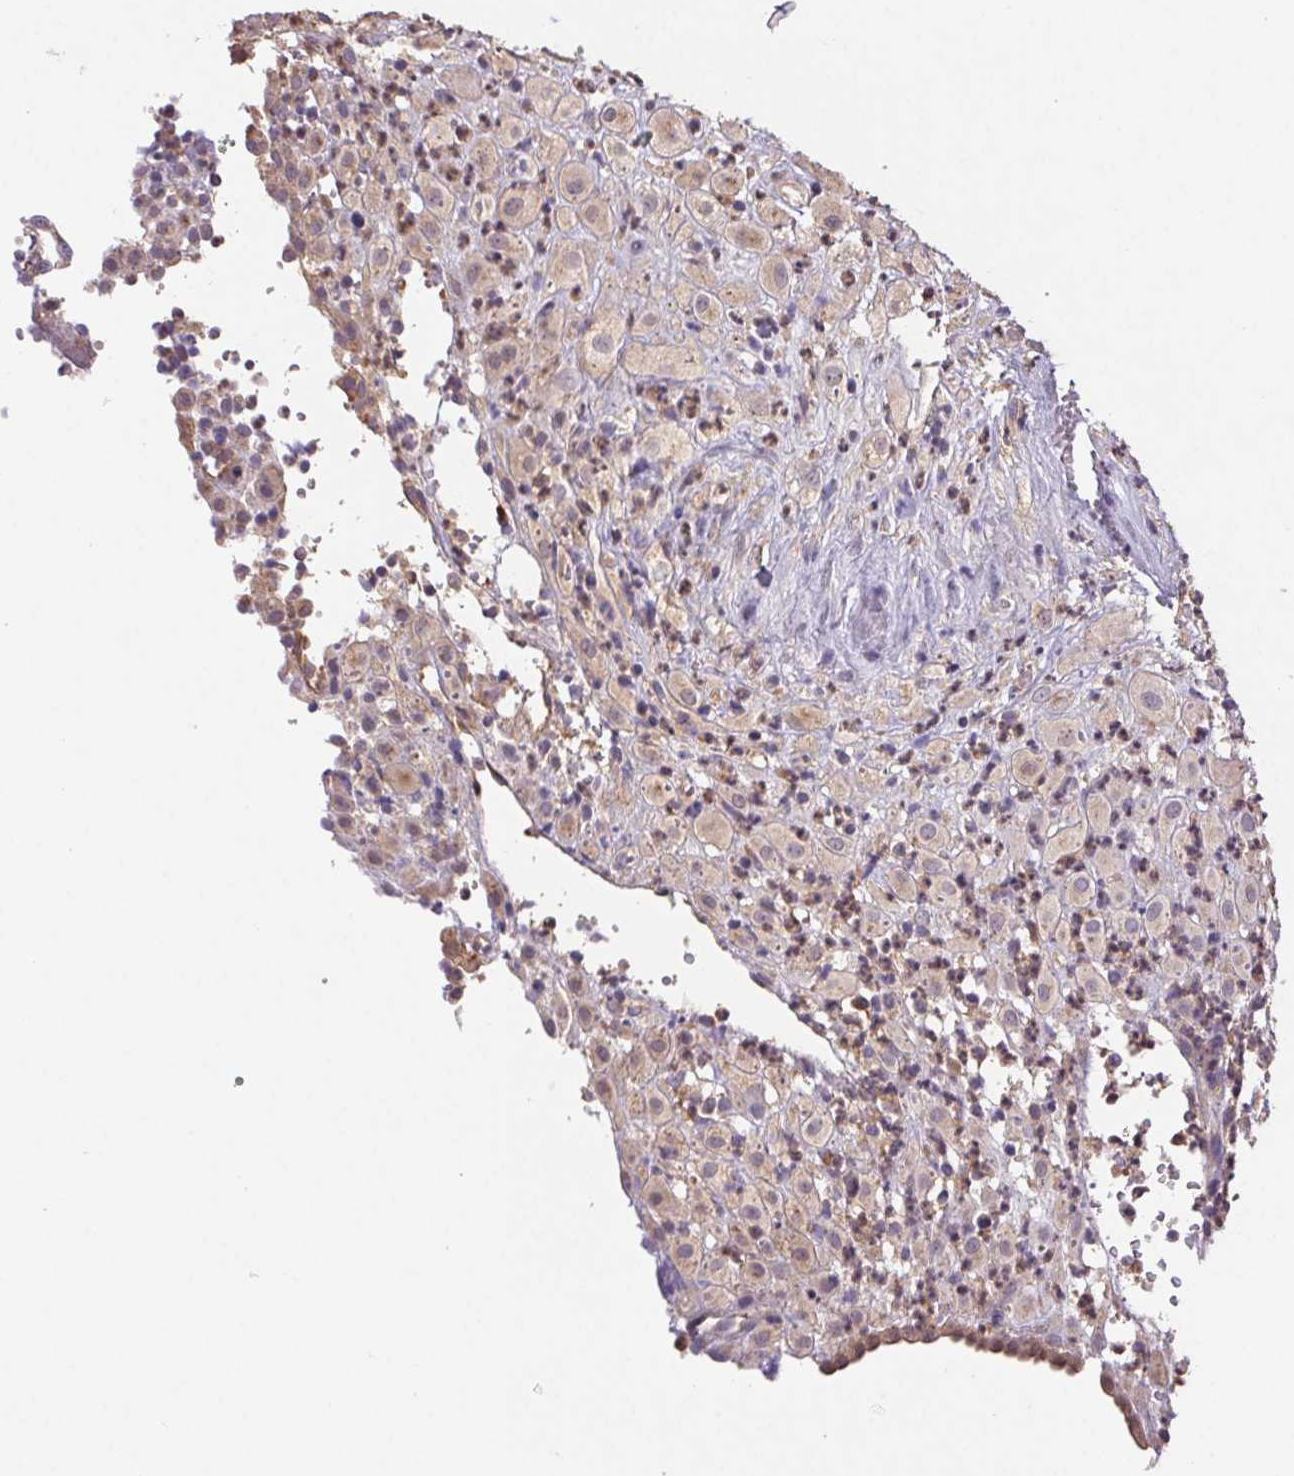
{"staining": {"intensity": "weak", "quantity": ">75%", "location": "cytoplasmic/membranous"}, "tissue": "placenta", "cell_type": "Decidual cells", "image_type": "normal", "snomed": [{"axis": "morphology", "description": "Normal tissue, NOS"}, {"axis": "topography", "description": "Placenta"}], "caption": "Immunohistochemistry (DAB) staining of unremarkable human placenta reveals weak cytoplasmic/membranous protein expression in approximately >75% of decidual cells.", "gene": "RAB11A", "patient": {"sex": "female", "age": 24}}